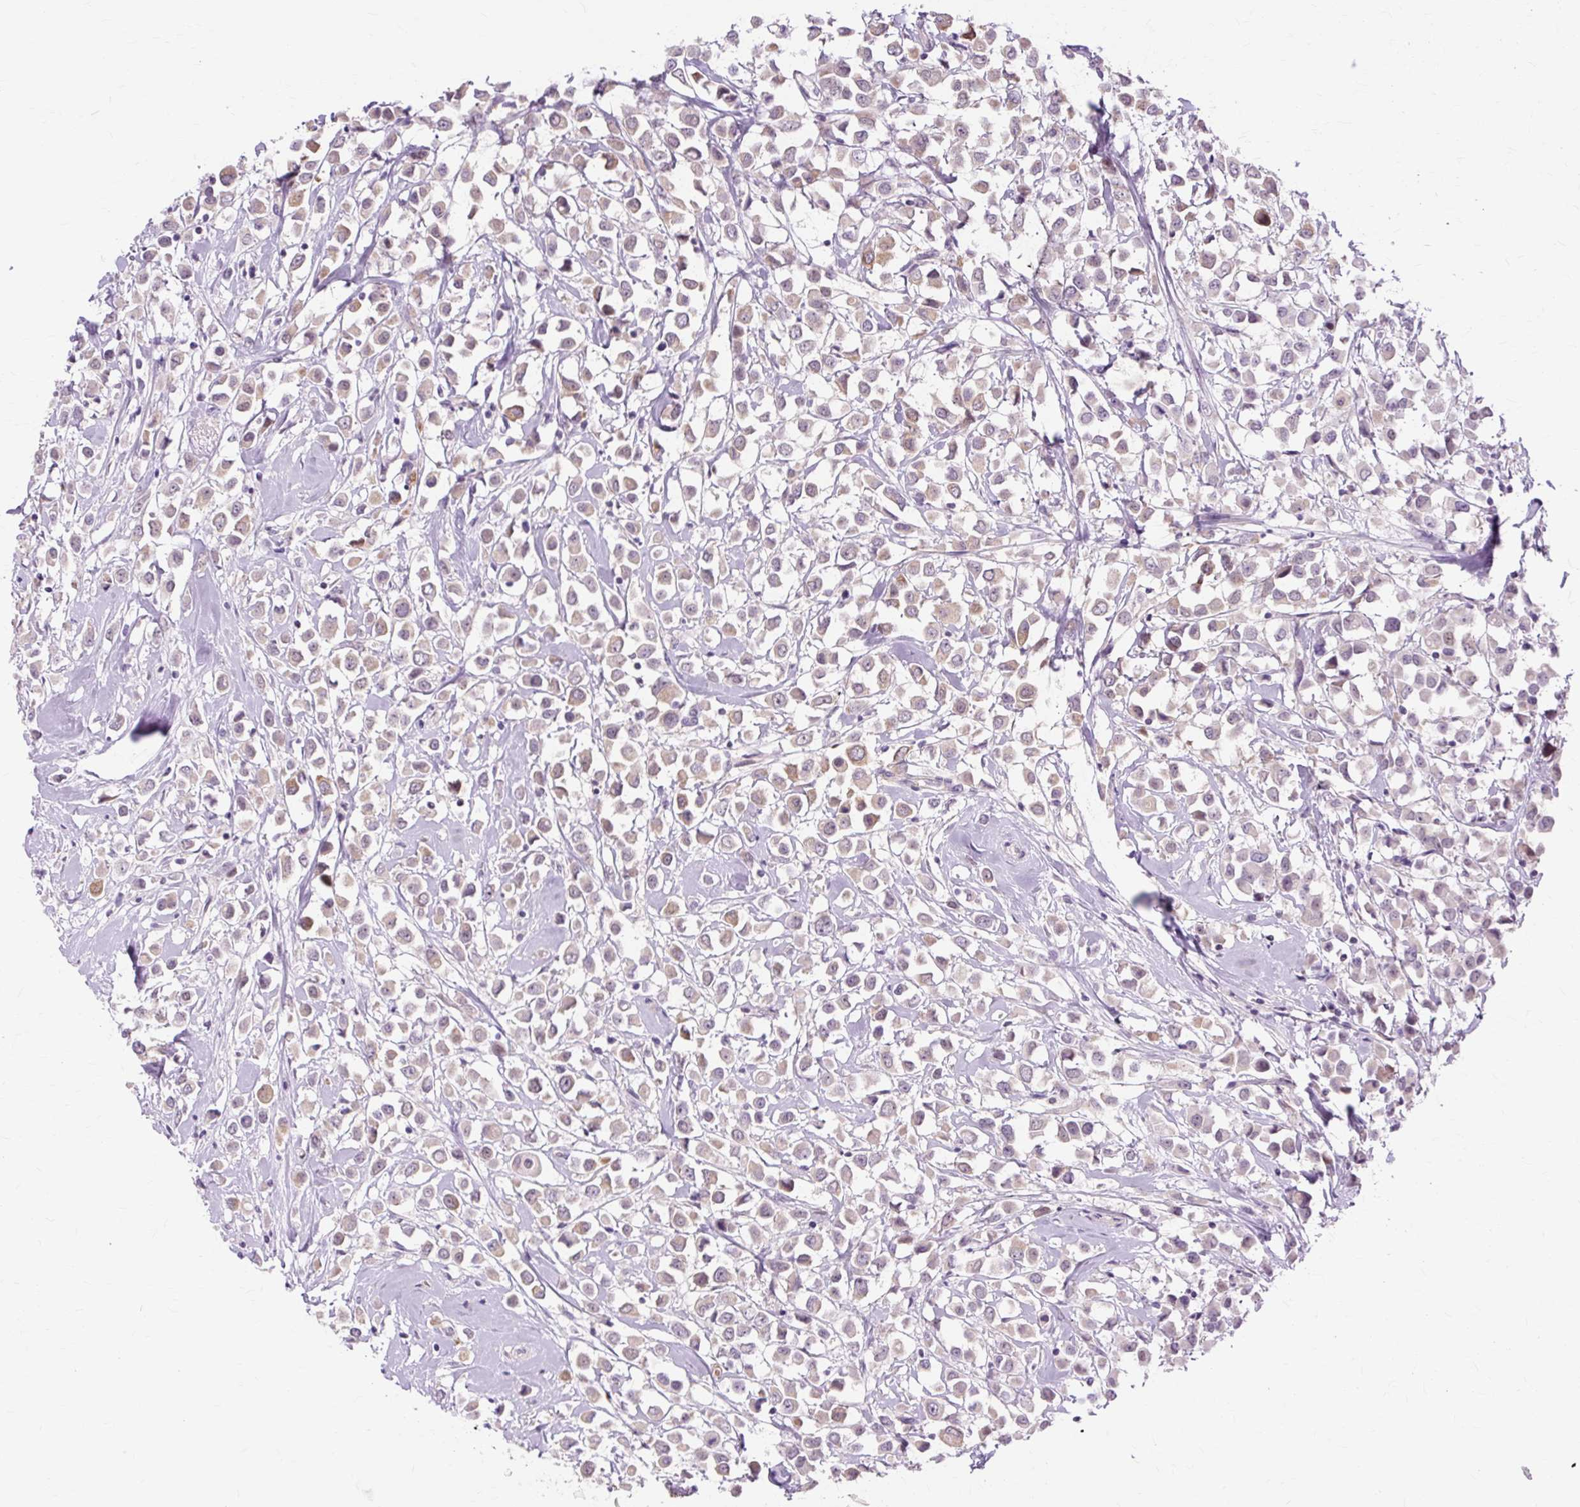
{"staining": {"intensity": "weak", "quantity": "25%-75%", "location": "cytoplasmic/membranous"}, "tissue": "breast cancer", "cell_type": "Tumor cells", "image_type": "cancer", "snomed": [{"axis": "morphology", "description": "Duct carcinoma"}, {"axis": "topography", "description": "Breast"}], "caption": "Tumor cells reveal weak cytoplasmic/membranous expression in about 25%-75% of cells in breast cancer.", "gene": "ZNF35", "patient": {"sex": "female", "age": 87}}